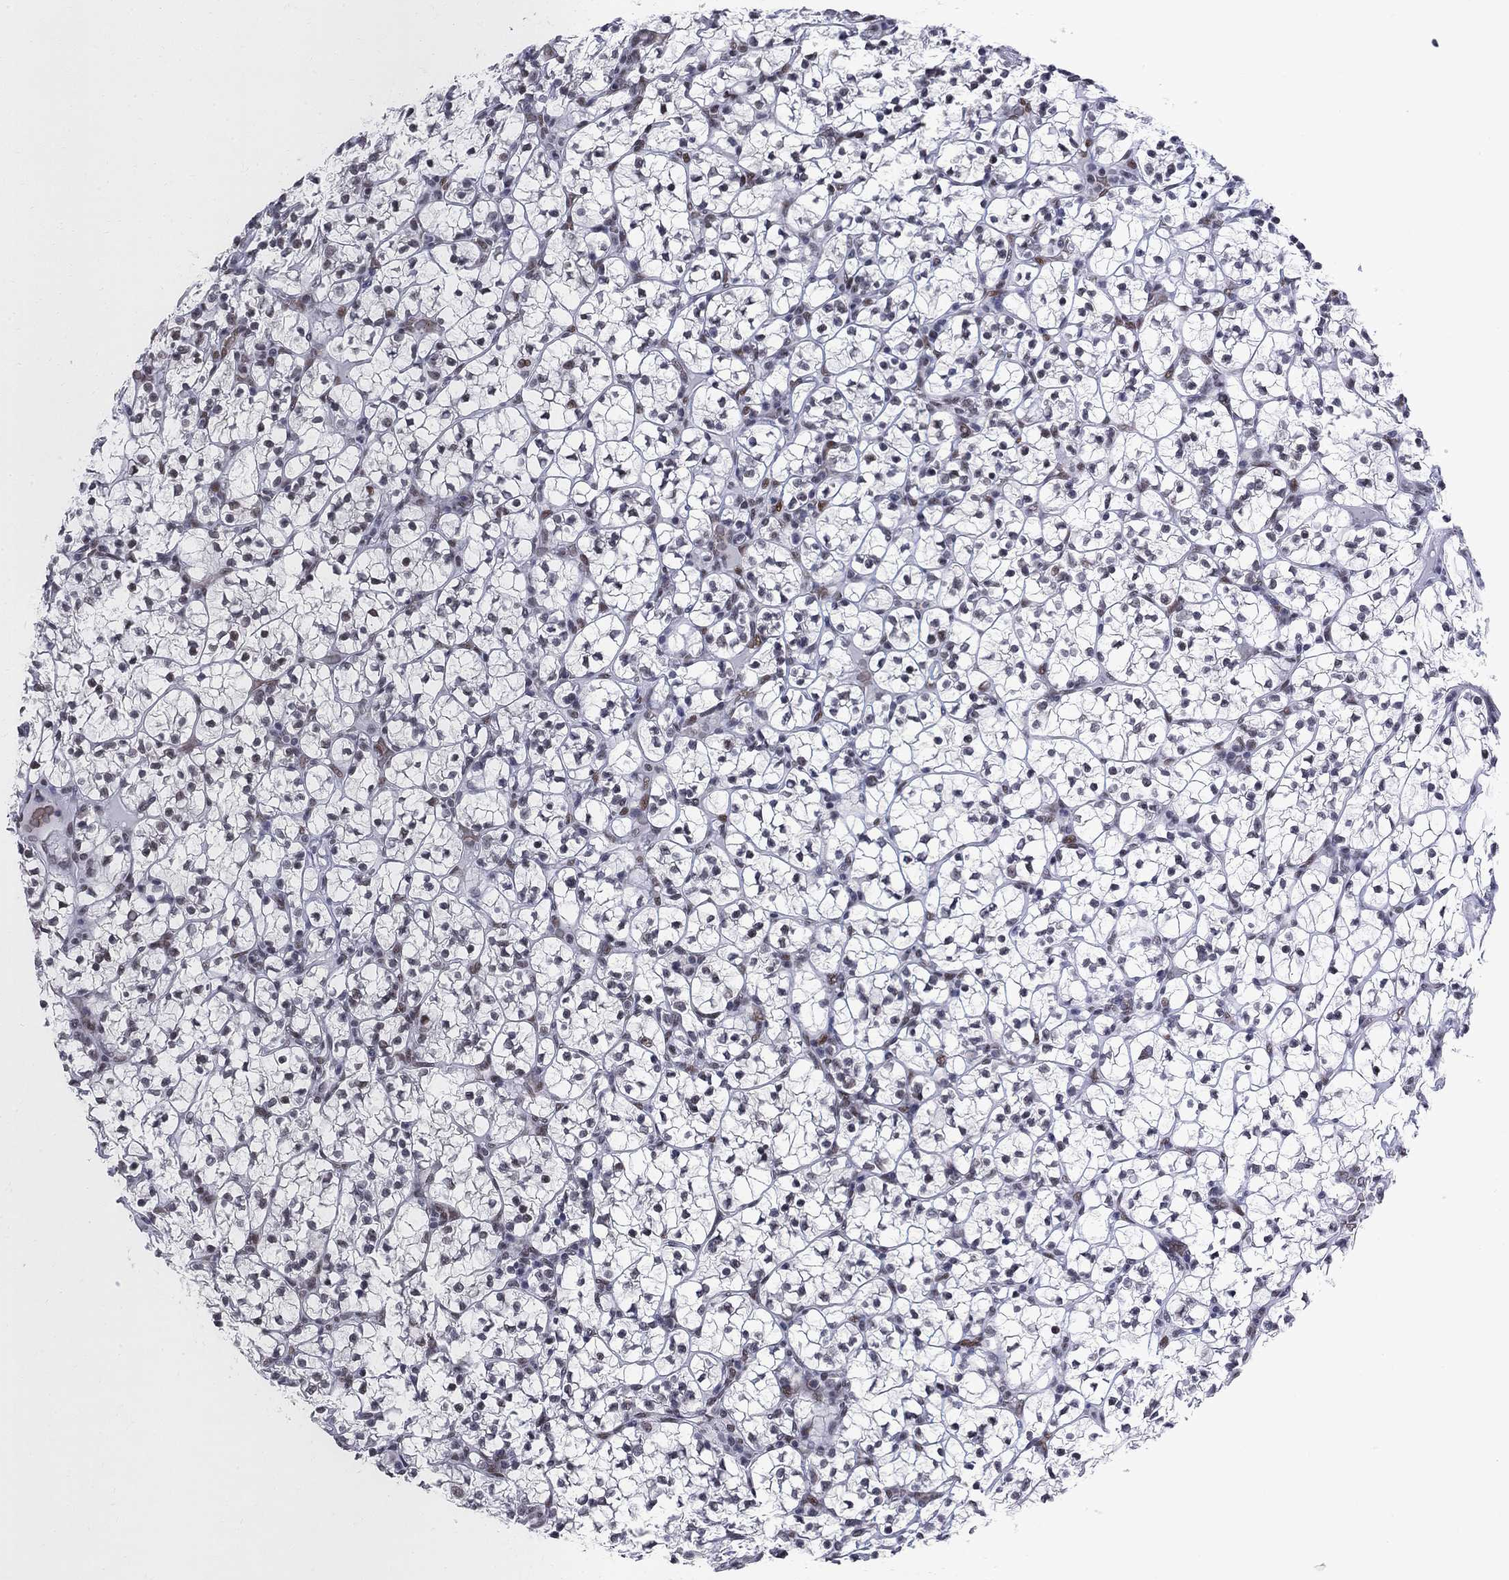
{"staining": {"intensity": "negative", "quantity": "none", "location": "none"}, "tissue": "renal cancer", "cell_type": "Tumor cells", "image_type": "cancer", "snomed": [{"axis": "morphology", "description": "Adenocarcinoma, NOS"}, {"axis": "topography", "description": "Kidney"}], "caption": "DAB (3,3'-diaminobenzidine) immunohistochemical staining of human renal adenocarcinoma shows no significant expression in tumor cells.", "gene": "ZBTB47", "patient": {"sex": "female", "age": 89}}